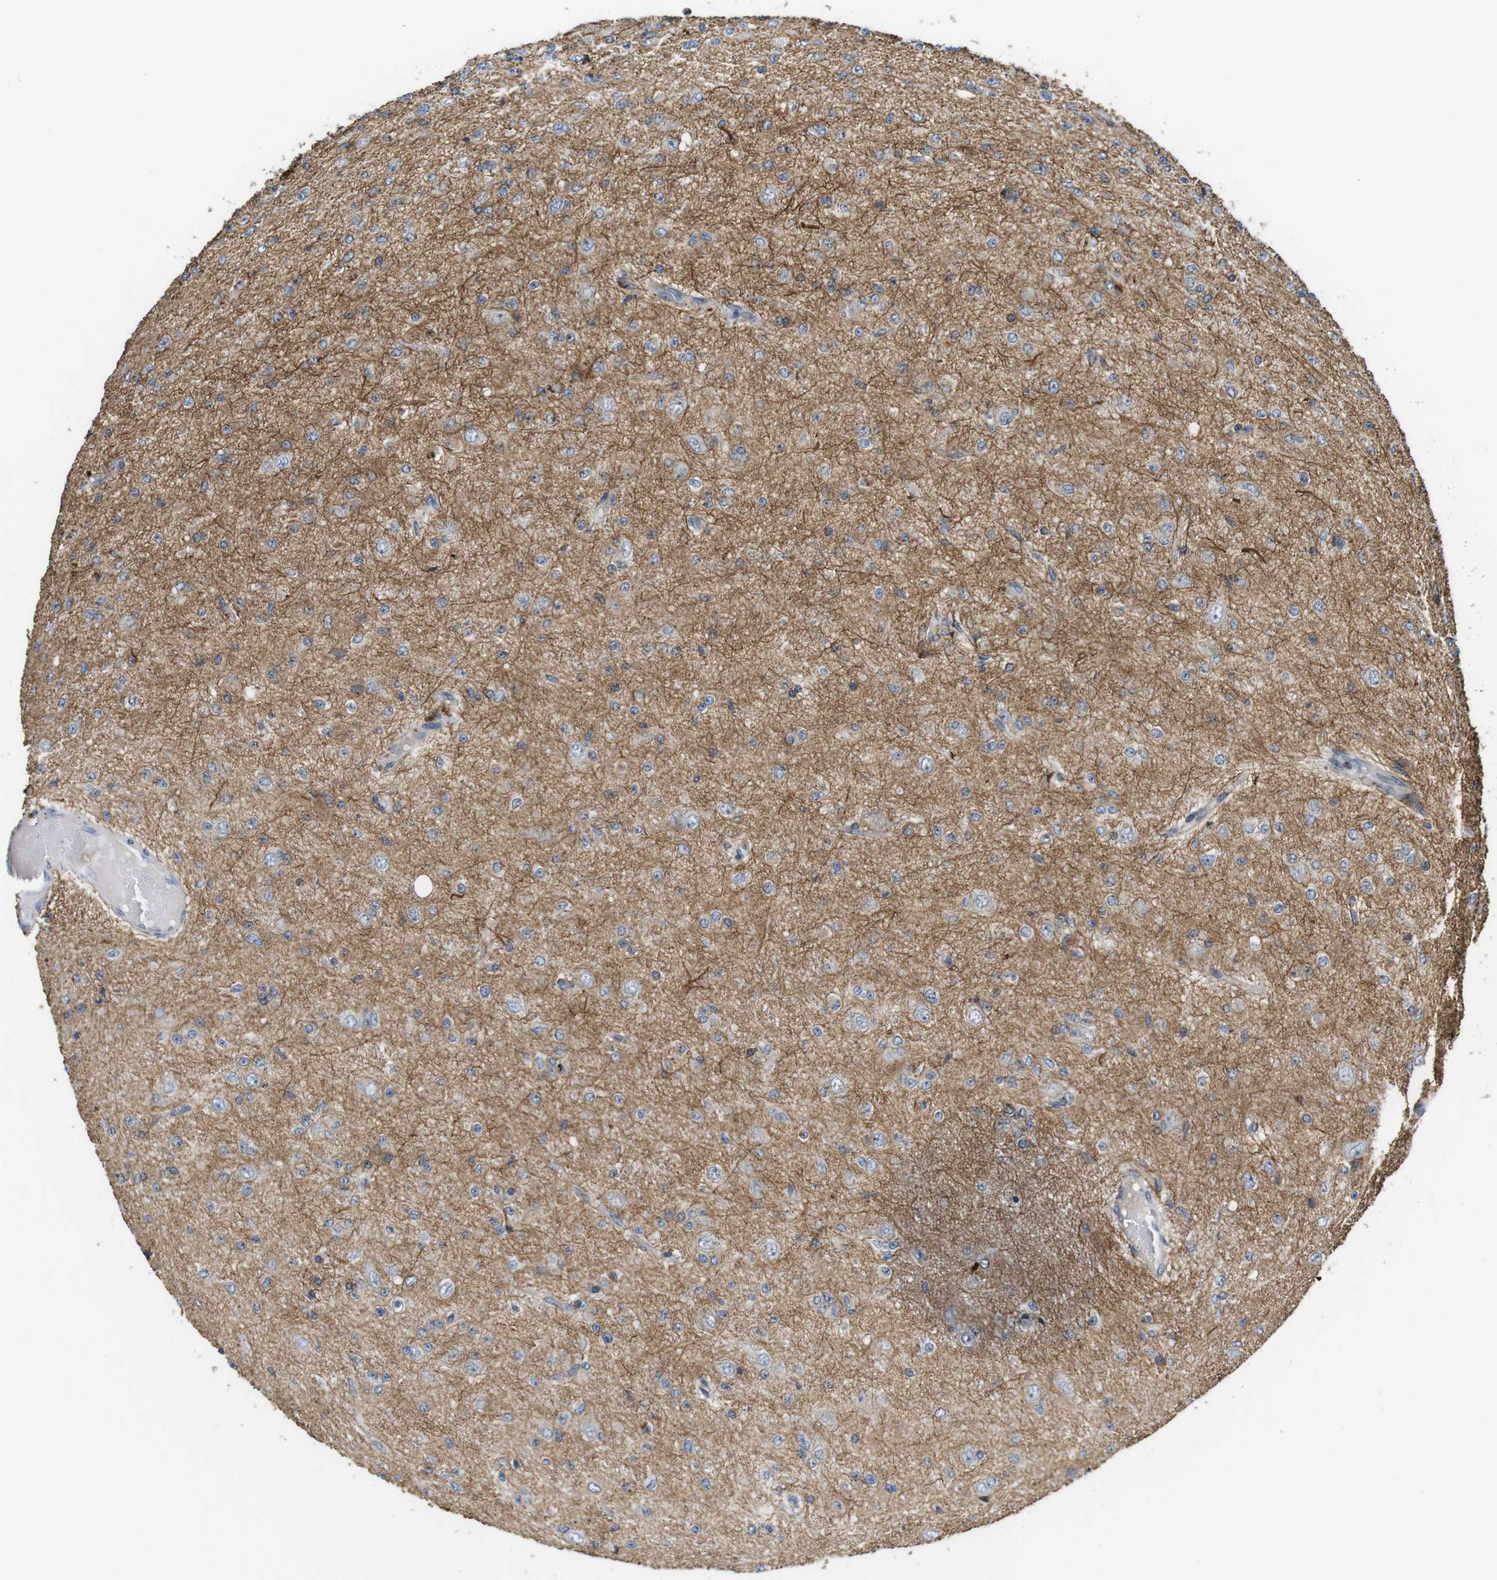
{"staining": {"intensity": "weak", "quantity": "25%-75%", "location": "cytoplasmic/membranous"}, "tissue": "glioma", "cell_type": "Tumor cells", "image_type": "cancer", "snomed": [{"axis": "morphology", "description": "Glioma, malignant, High grade"}, {"axis": "topography", "description": "pancreas cauda"}], "caption": "High-magnification brightfield microscopy of malignant high-grade glioma stained with DAB (3,3'-diaminobenzidine) (brown) and counterstained with hematoxylin (blue). tumor cells exhibit weak cytoplasmic/membranous expression is identified in approximately25%-75% of cells.", "gene": "NECTIN1", "patient": {"sex": "male", "age": 60}}